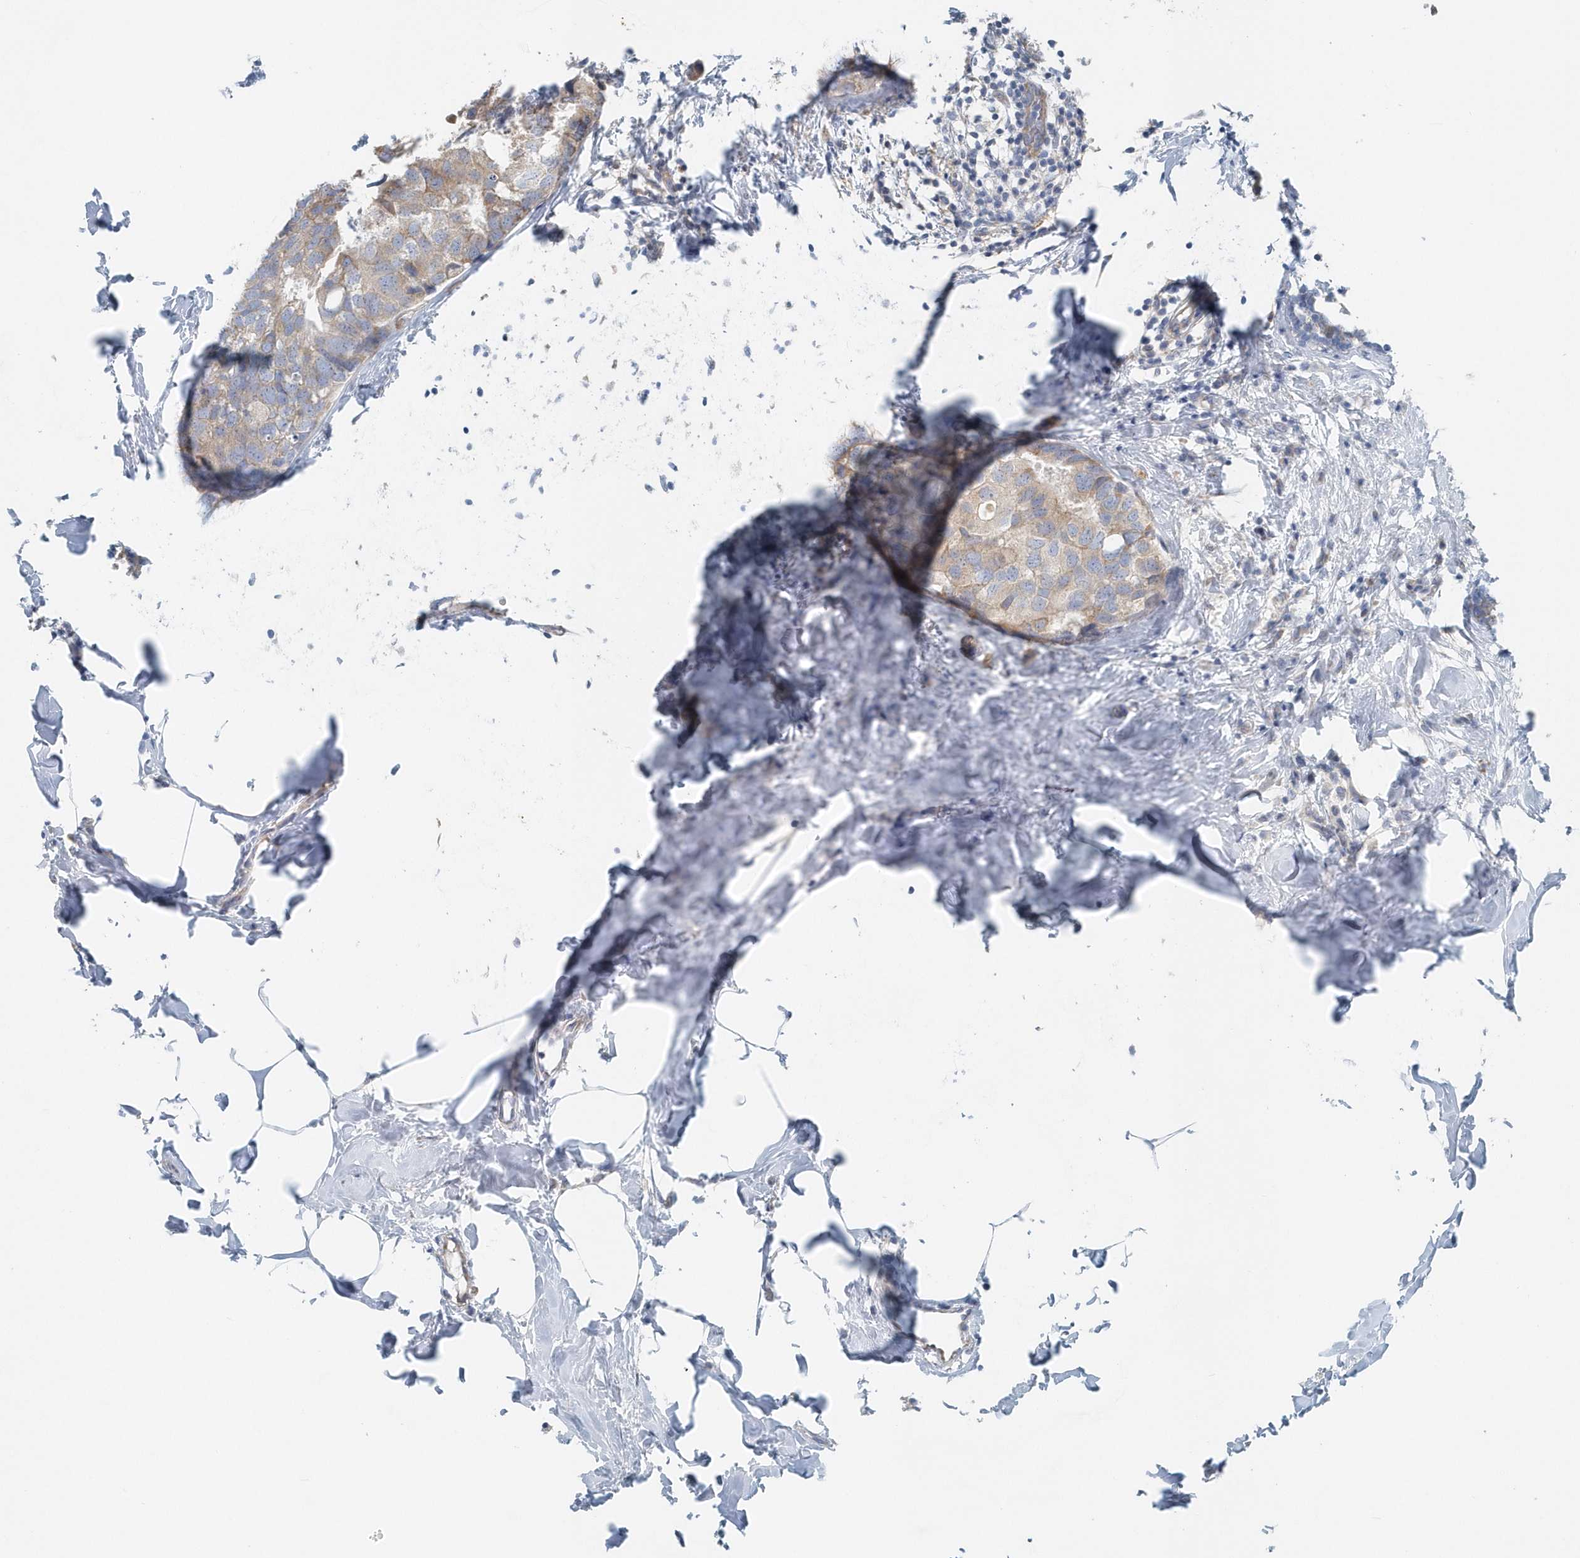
{"staining": {"intensity": "weak", "quantity": ">75%", "location": "cytoplasmic/membranous"}, "tissue": "breast cancer", "cell_type": "Tumor cells", "image_type": "cancer", "snomed": [{"axis": "morphology", "description": "Normal tissue, NOS"}, {"axis": "morphology", "description": "Duct carcinoma"}, {"axis": "topography", "description": "Breast"}], "caption": "This is an image of IHC staining of breast cancer, which shows weak positivity in the cytoplasmic/membranous of tumor cells.", "gene": "MMUT", "patient": {"sex": "female", "age": 50}}